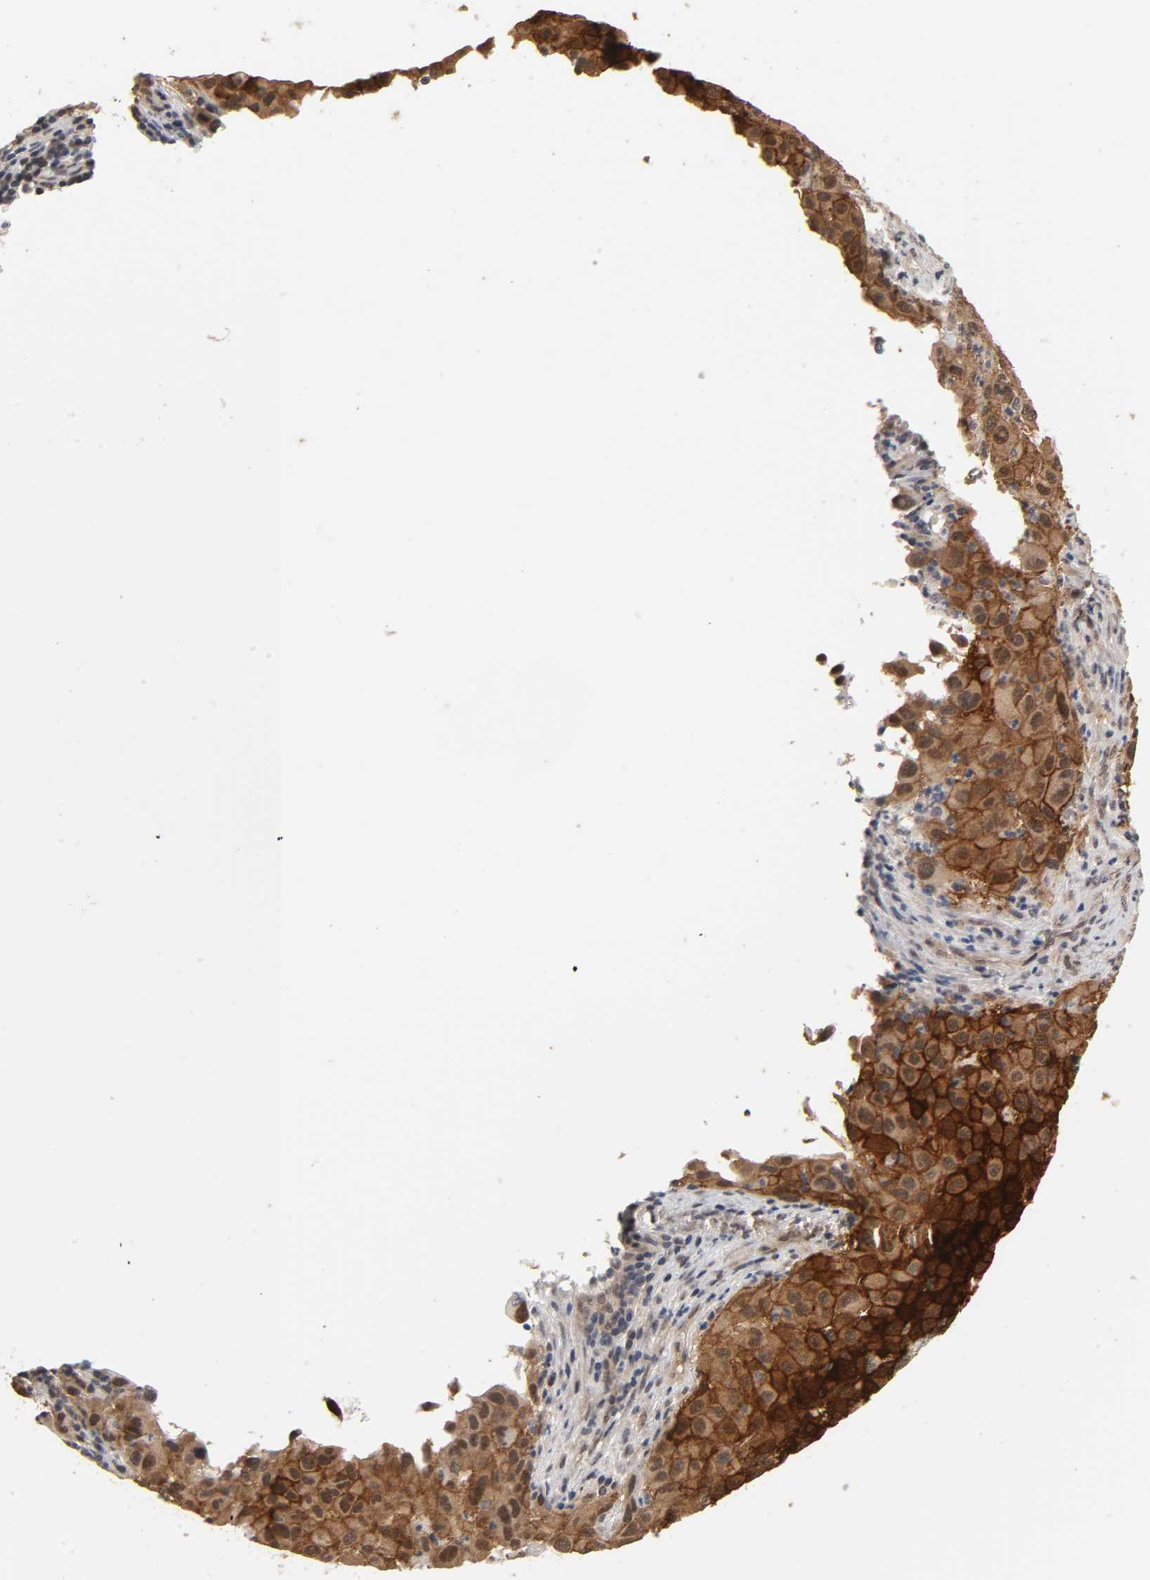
{"staining": {"intensity": "moderate", "quantity": "25%-75%", "location": "cytoplasmic/membranous"}, "tissue": "melanoma", "cell_type": "Tumor cells", "image_type": "cancer", "snomed": [{"axis": "morphology", "description": "Malignant melanoma, Metastatic site"}, {"axis": "topography", "description": "Lymph node"}], "caption": "Immunohistochemistry (DAB (3,3'-diaminobenzidine)) staining of melanoma demonstrates moderate cytoplasmic/membranous protein staining in approximately 25%-75% of tumor cells. The staining was performed using DAB, with brown indicating positive protein expression. Nuclei are stained blue with hematoxylin.", "gene": "HTR1E", "patient": {"sex": "male", "age": 61}}